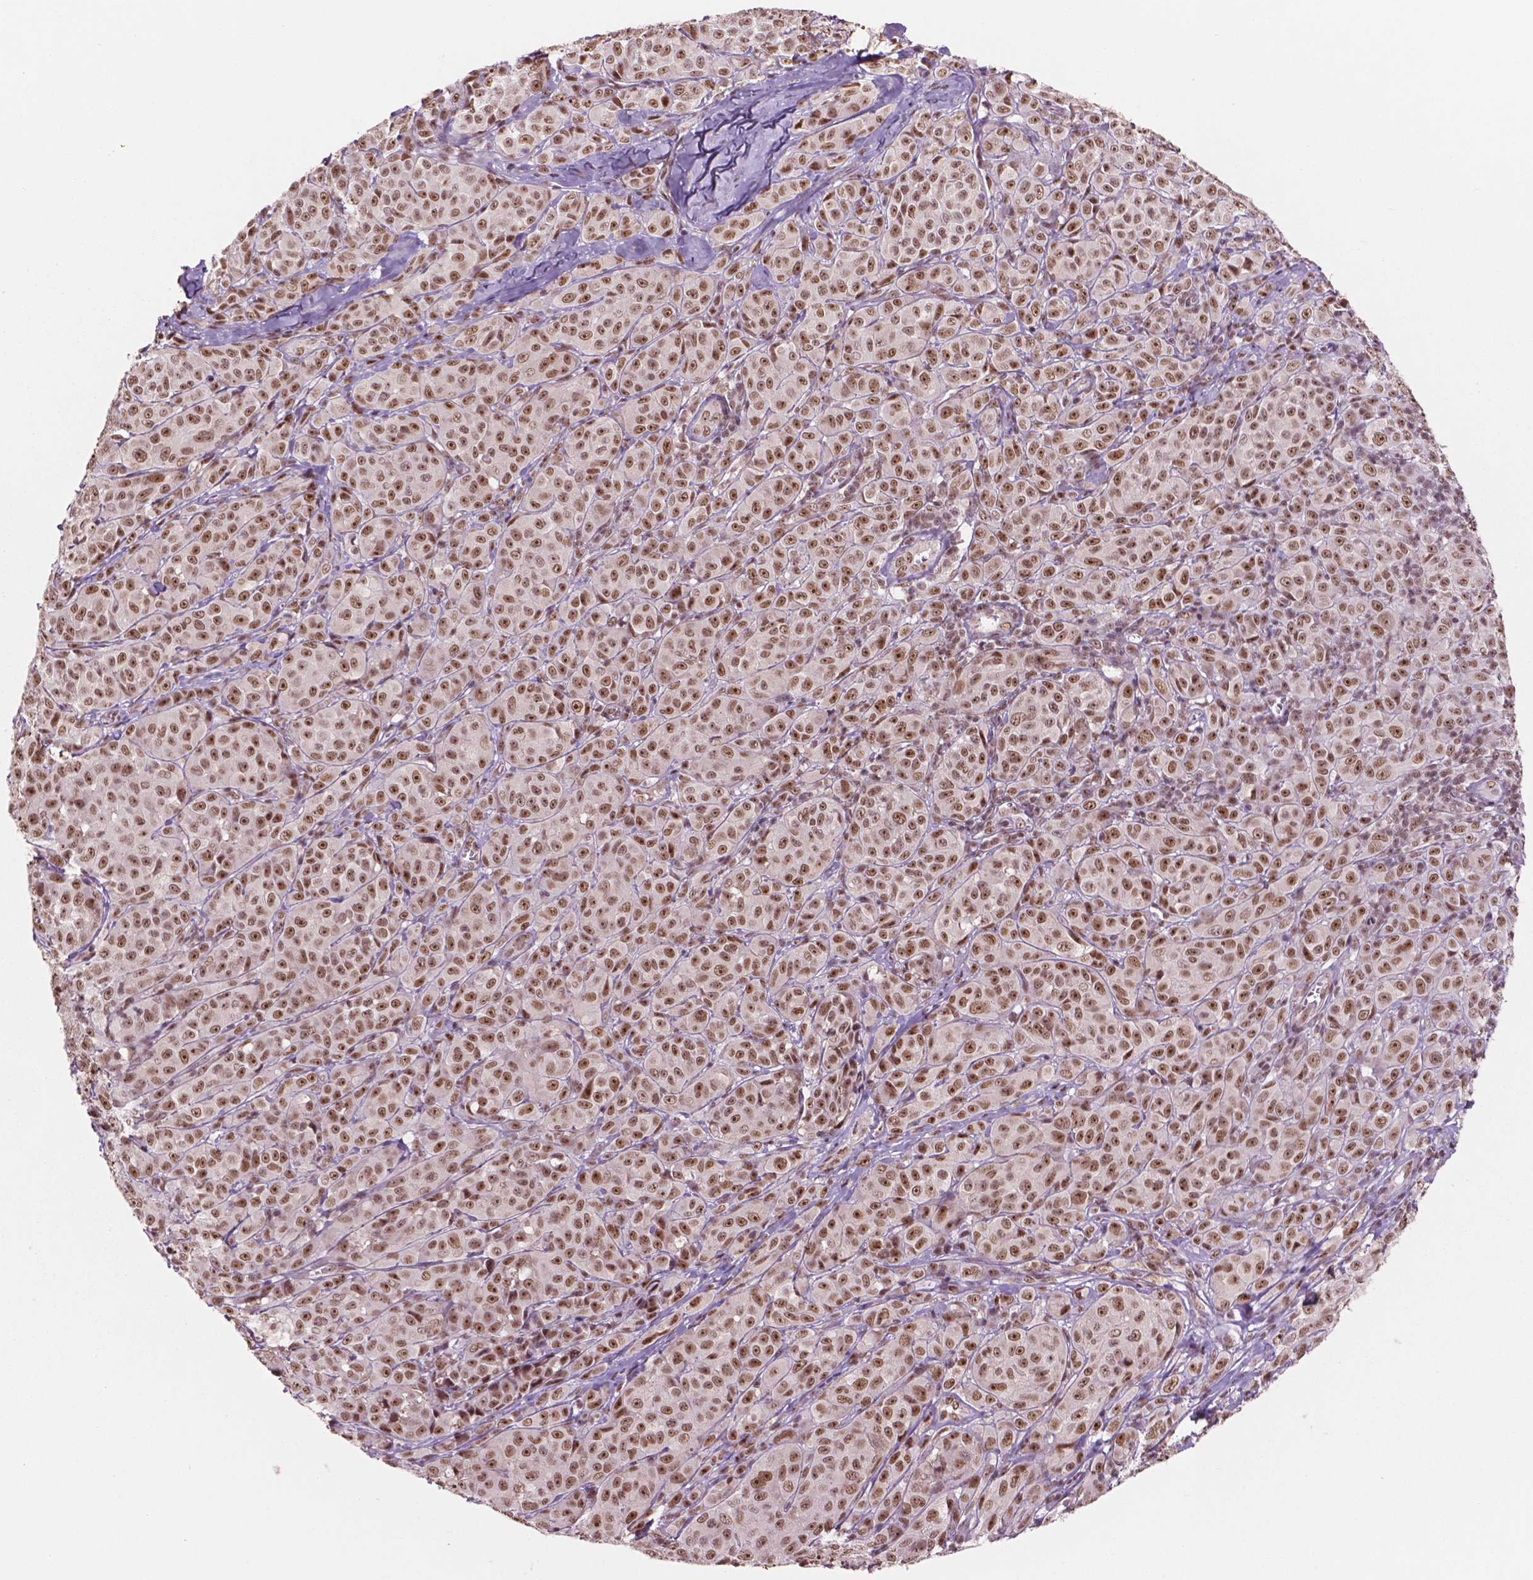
{"staining": {"intensity": "moderate", "quantity": ">75%", "location": "nuclear"}, "tissue": "melanoma", "cell_type": "Tumor cells", "image_type": "cancer", "snomed": [{"axis": "morphology", "description": "Malignant melanoma, NOS"}, {"axis": "topography", "description": "Skin"}], "caption": "Protein expression analysis of human malignant melanoma reveals moderate nuclear expression in approximately >75% of tumor cells.", "gene": "POLR2E", "patient": {"sex": "male", "age": 89}}